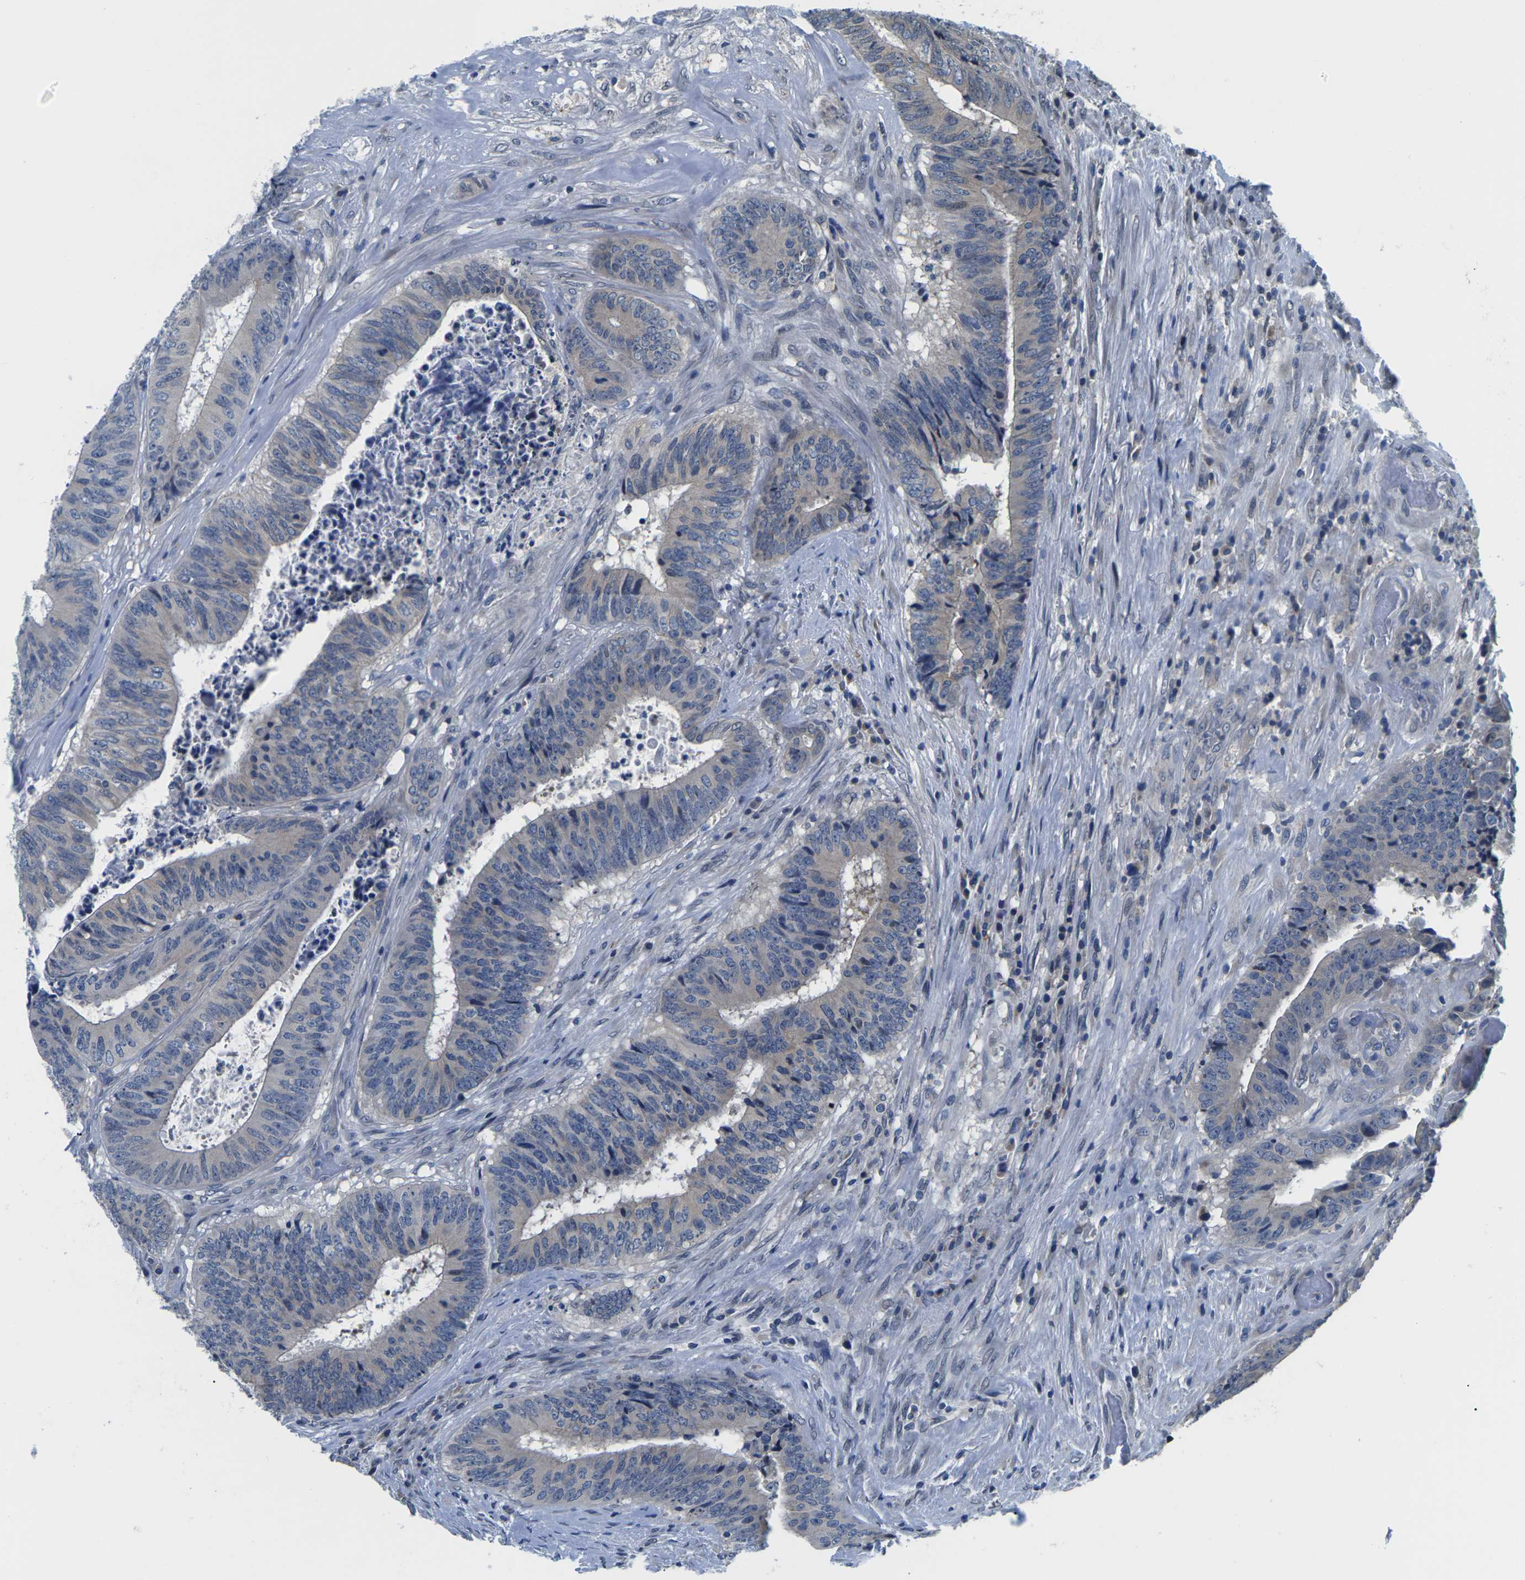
{"staining": {"intensity": "negative", "quantity": "none", "location": "none"}, "tissue": "colorectal cancer", "cell_type": "Tumor cells", "image_type": "cancer", "snomed": [{"axis": "morphology", "description": "Adenocarcinoma, NOS"}, {"axis": "topography", "description": "Rectum"}], "caption": "IHC image of colorectal adenocarcinoma stained for a protein (brown), which demonstrates no expression in tumor cells.", "gene": "SNX10", "patient": {"sex": "male", "age": 72}}